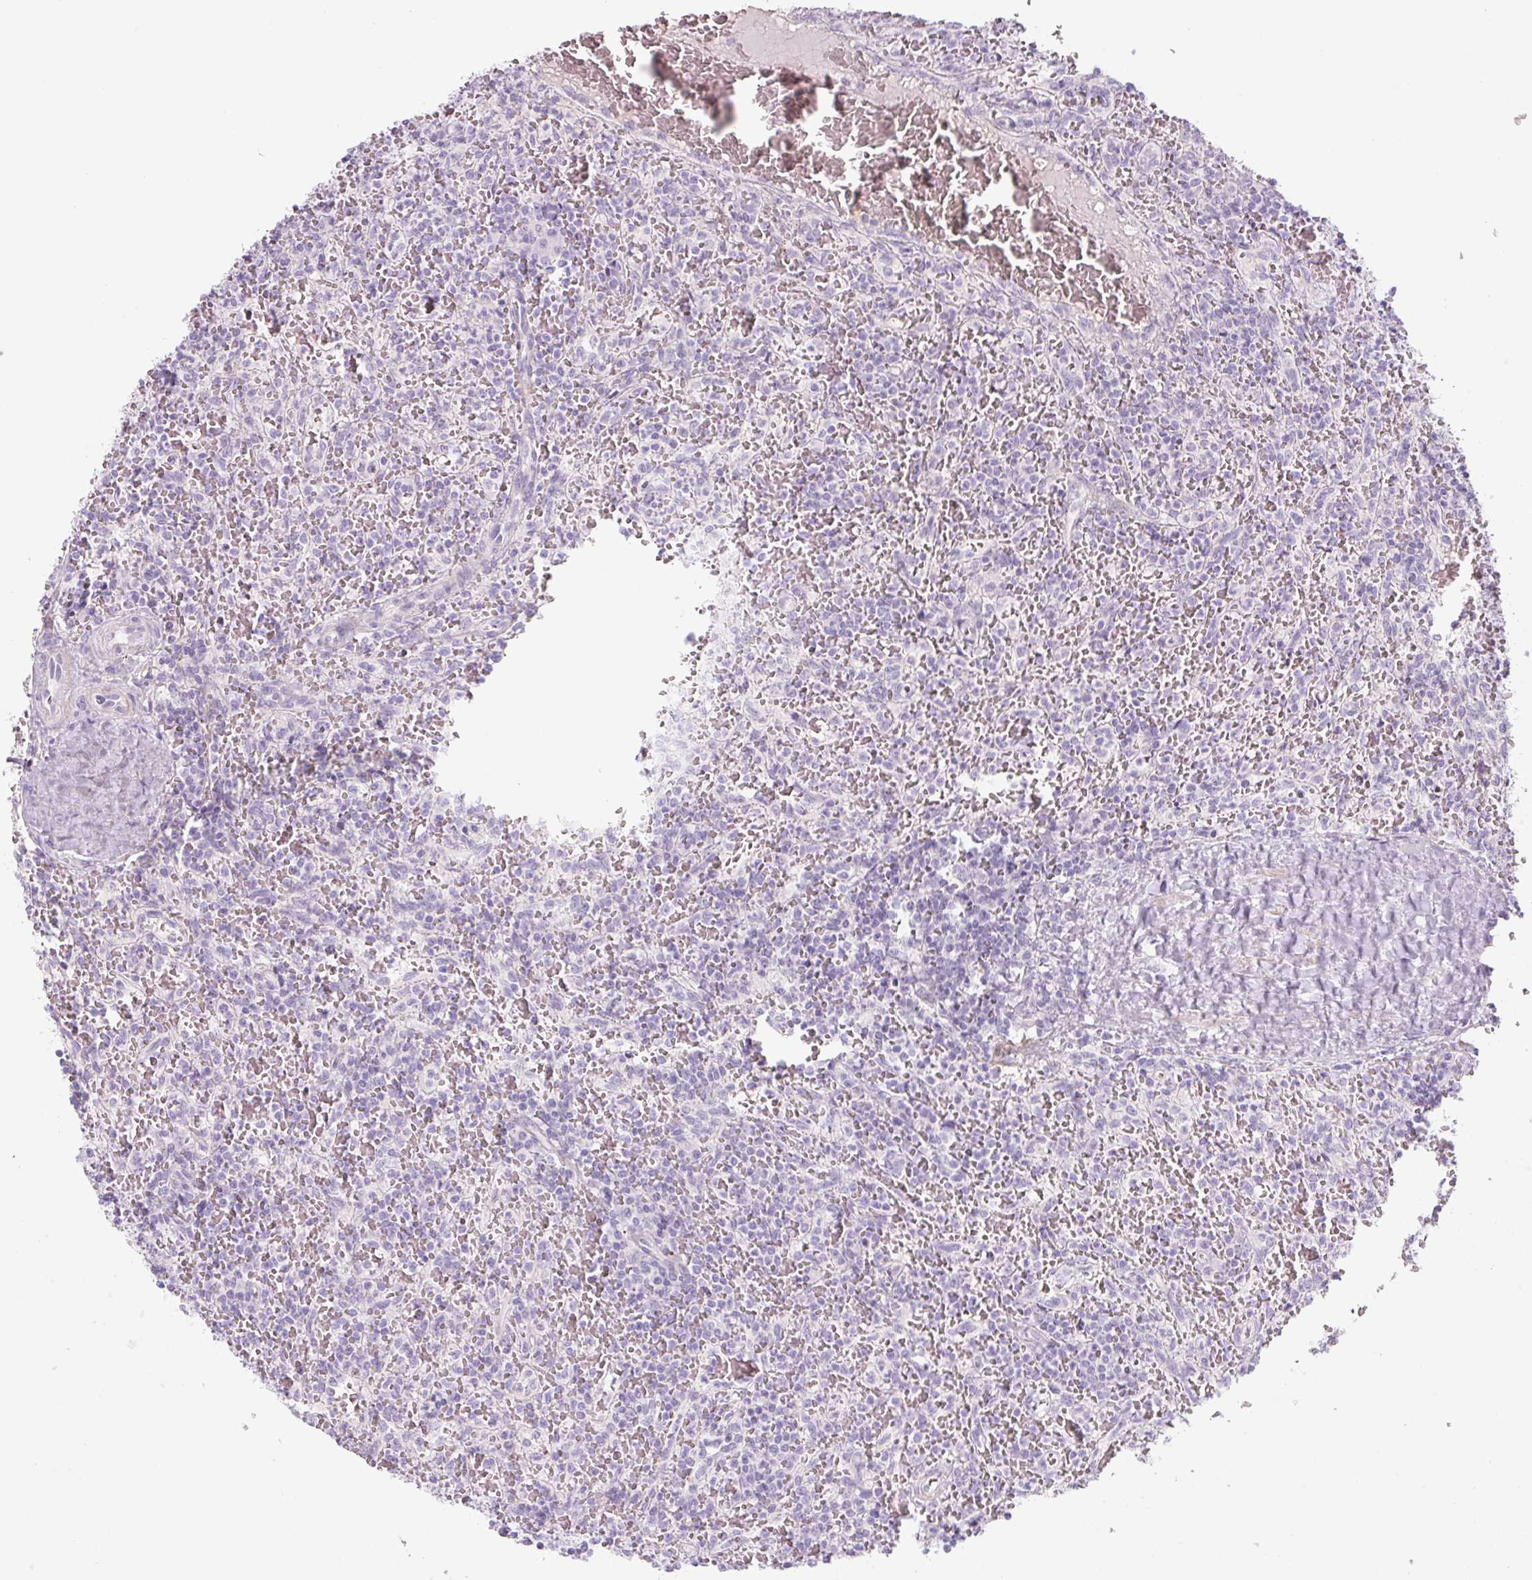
{"staining": {"intensity": "negative", "quantity": "none", "location": "none"}, "tissue": "lymphoma", "cell_type": "Tumor cells", "image_type": "cancer", "snomed": [{"axis": "morphology", "description": "Malignant lymphoma, non-Hodgkin's type, Low grade"}, {"axis": "topography", "description": "Spleen"}], "caption": "A high-resolution photomicrograph shows immunohistochemistry (IHC) staining of low-grade malignant lymphoma, non-Hodgkin's type, which reveals no significant positivity in tumor cells.", "gene": "PRM1", "patient": {"sex": "female", "age": 64}}